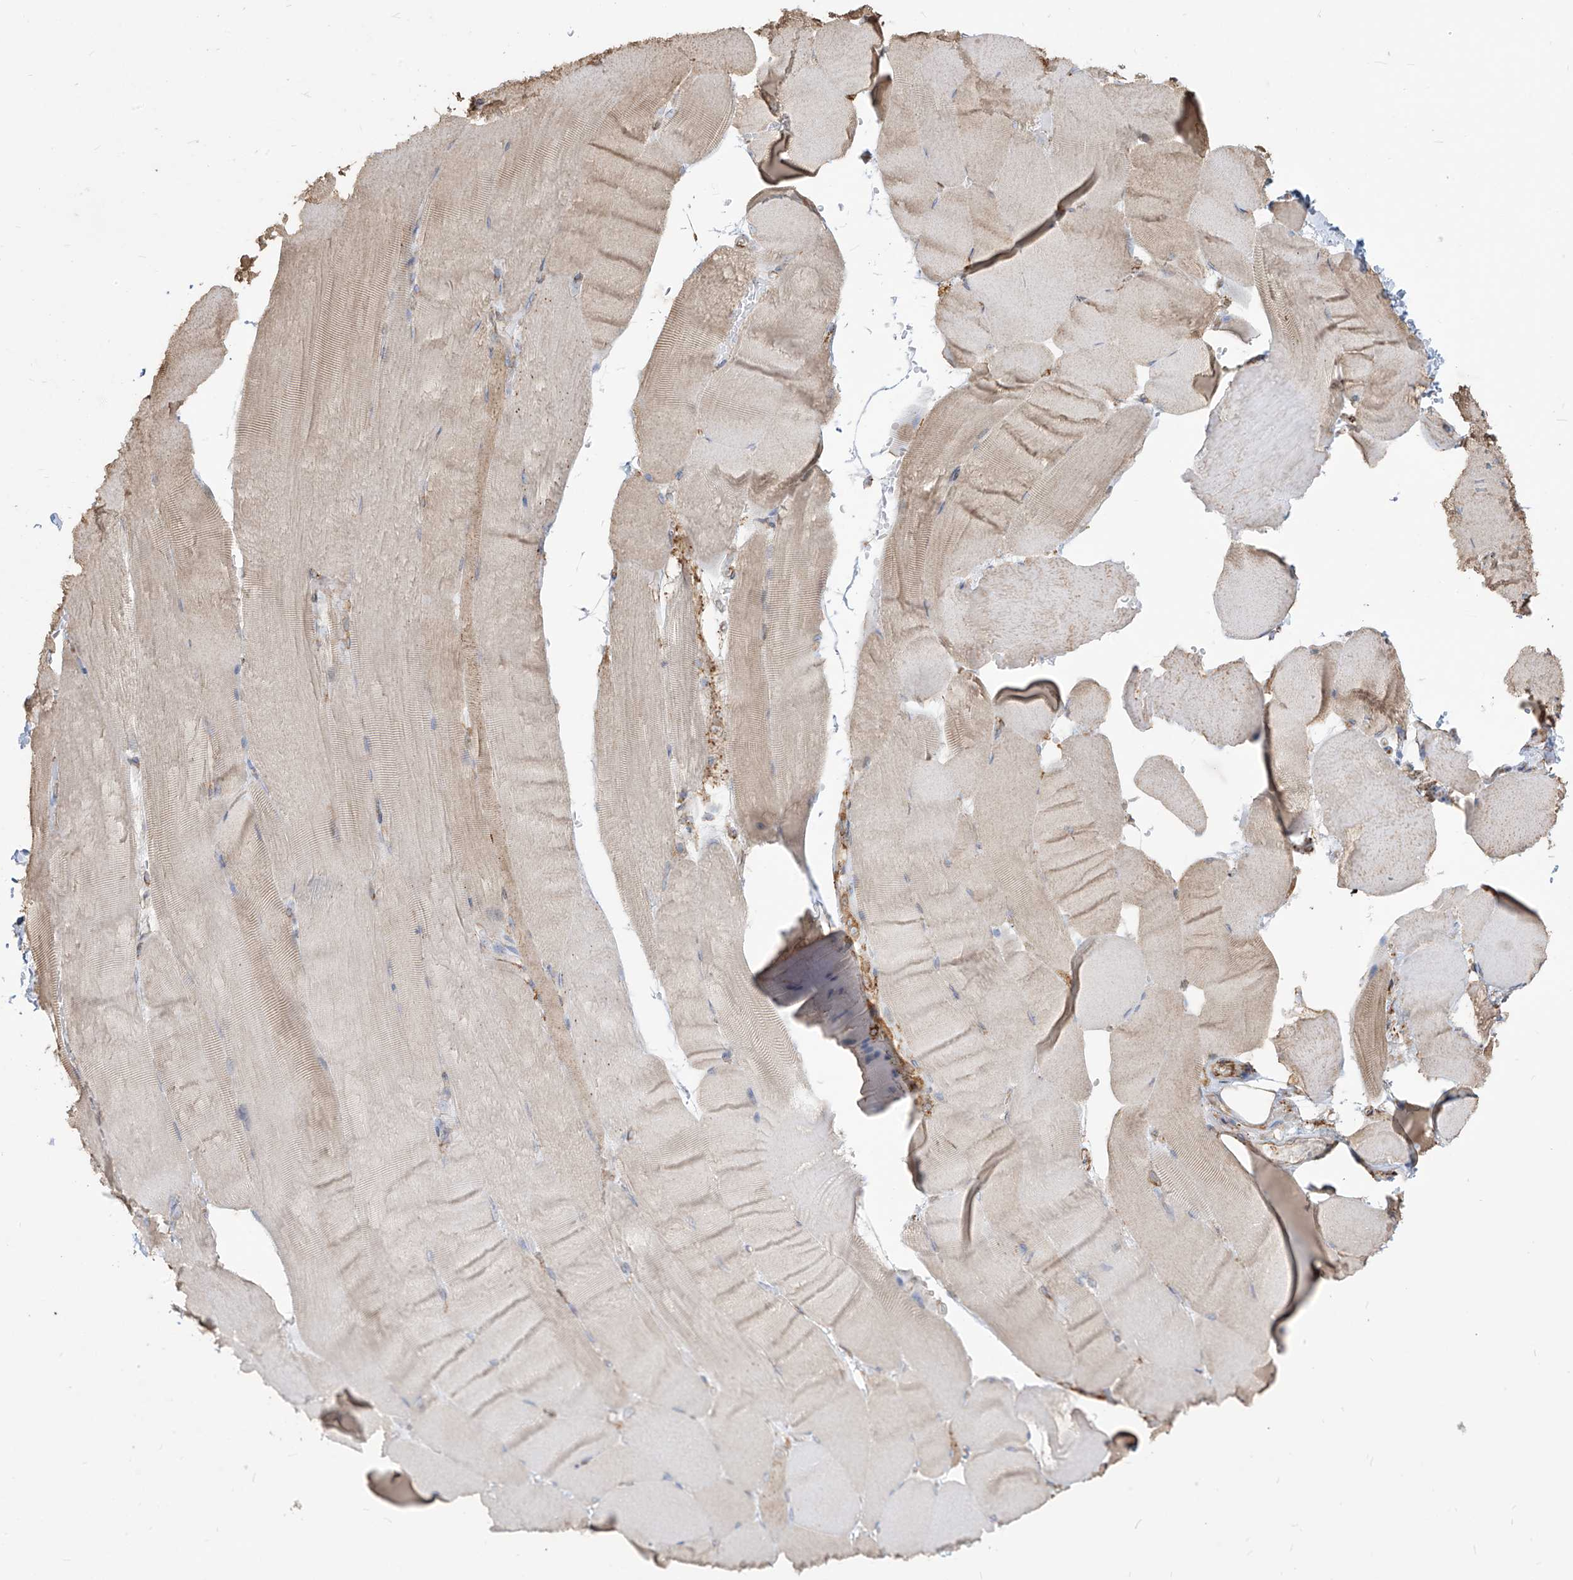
{"staining": {"intensity": "weak", "quantity": "<25%", "location": "cytoplasmic/membranous"}, "tissue": "skeletal muscle", "cell_type": "Myocytes", "image_type": "normal", "snomed": [{"axis": "morphology", "description": "Normal tissue, NOS"}, {"axis": "topography", "description": "Skeletal muscle"}, {"axis": "topography", "description": "Parathyroid gland"}], "caption": "DAB (3,3'-diaminobenzidine) immunohistochemical staining of unremarkable skeletal muscle exhibits no significant expression in myocytes.", "gene": "PDIA6", "patient": {"sex": "female", "age": 37}}